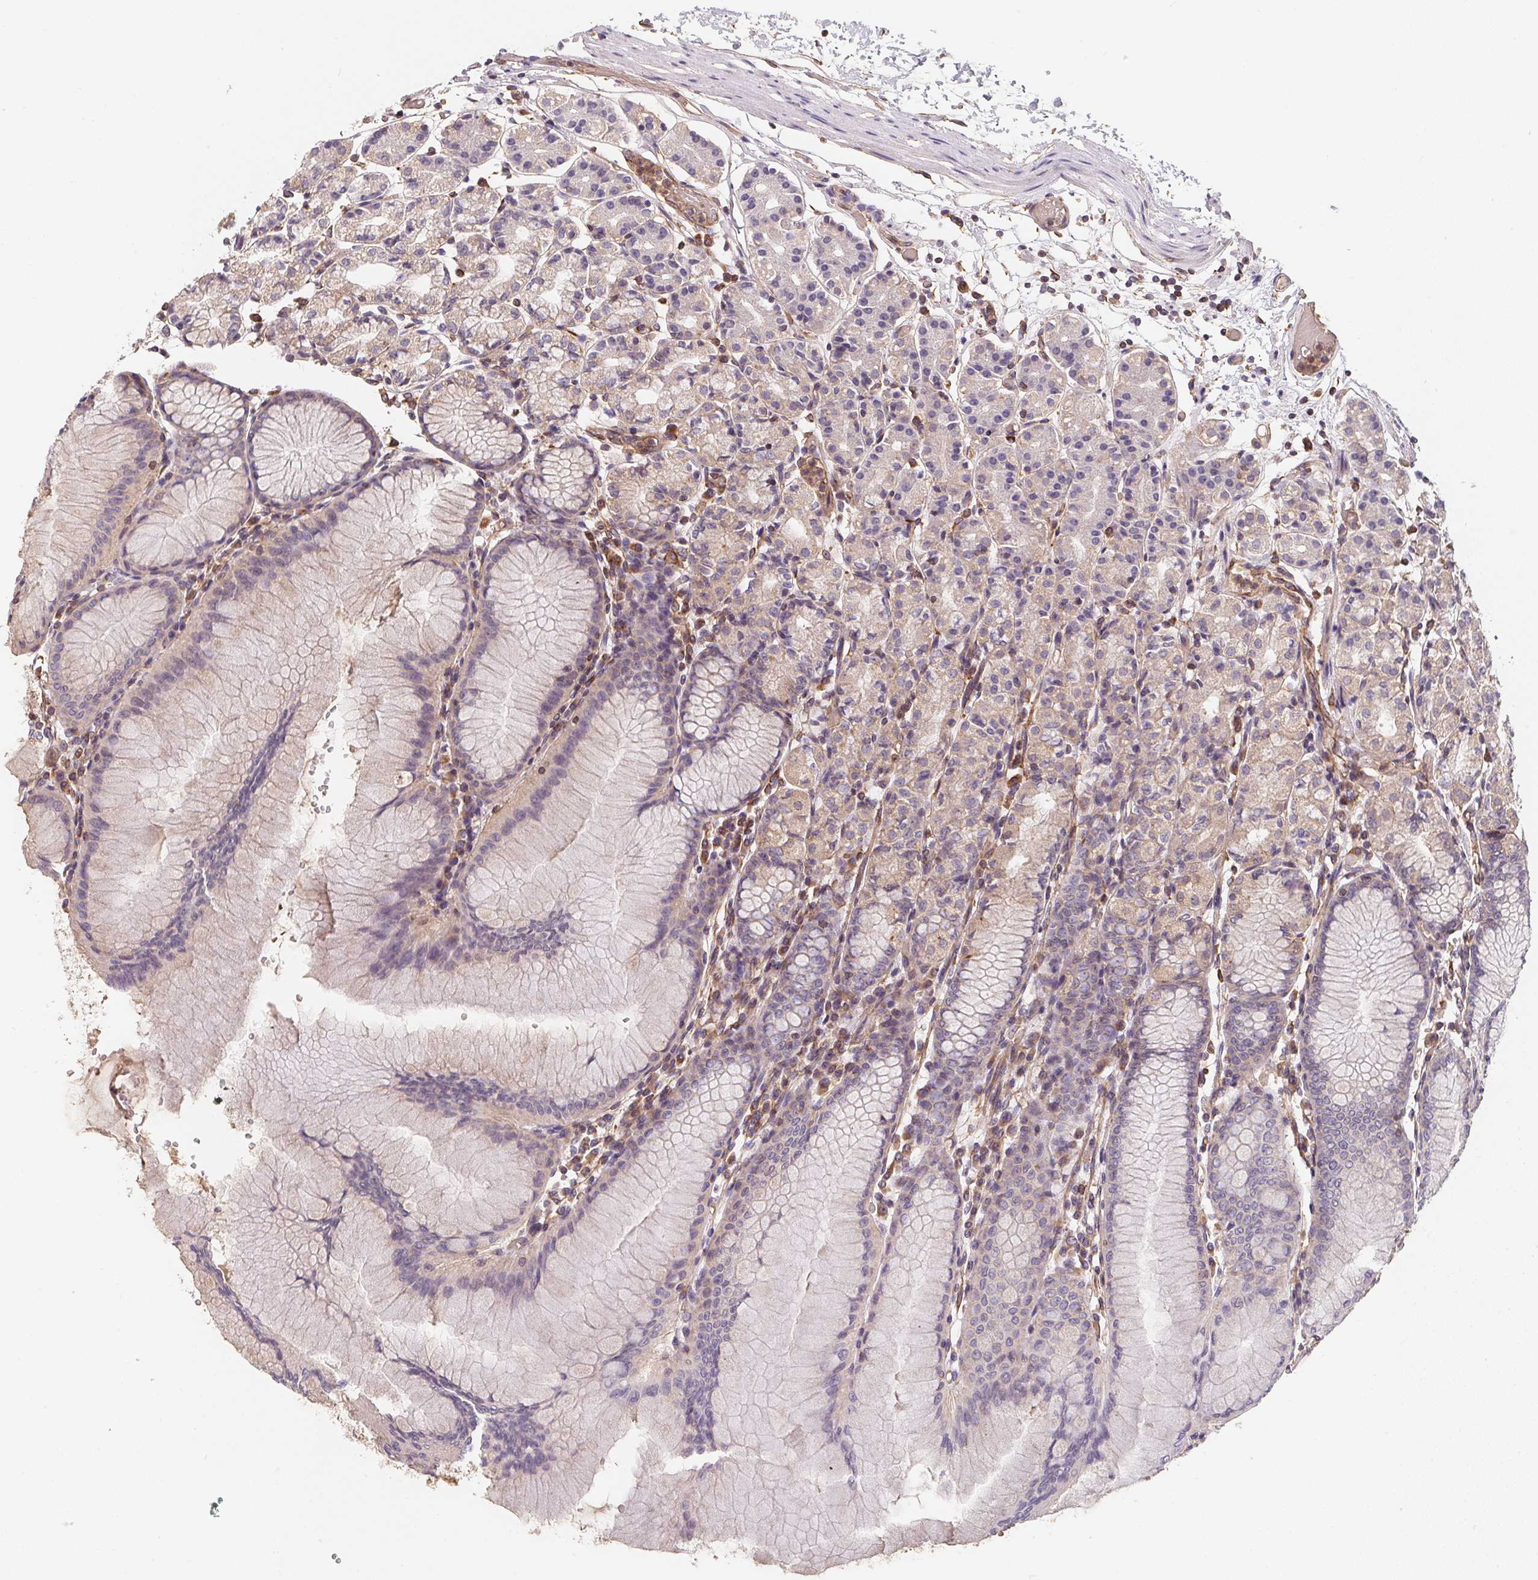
{"staining": {"intensity": "weak", "quantity": "25%-75%", "location": "cytoplasmic/membranous"}, "tissue": "stomach", "cell_type": "Glandular cells", "image_type": "normal", "snomed": [{"axis": "morphology", "description": "Normal tissue, NOS"}, {"axis": "topography", "description": "Stomach"}], "caption": "Human stomach stained for a protein (brown) exhibits weak cytoplasmic/membranous positive staining in approximately 25%-75% of glandular cells.", "gene": "TBKBP1", "patient": {"sex": "female", "age": 57}}